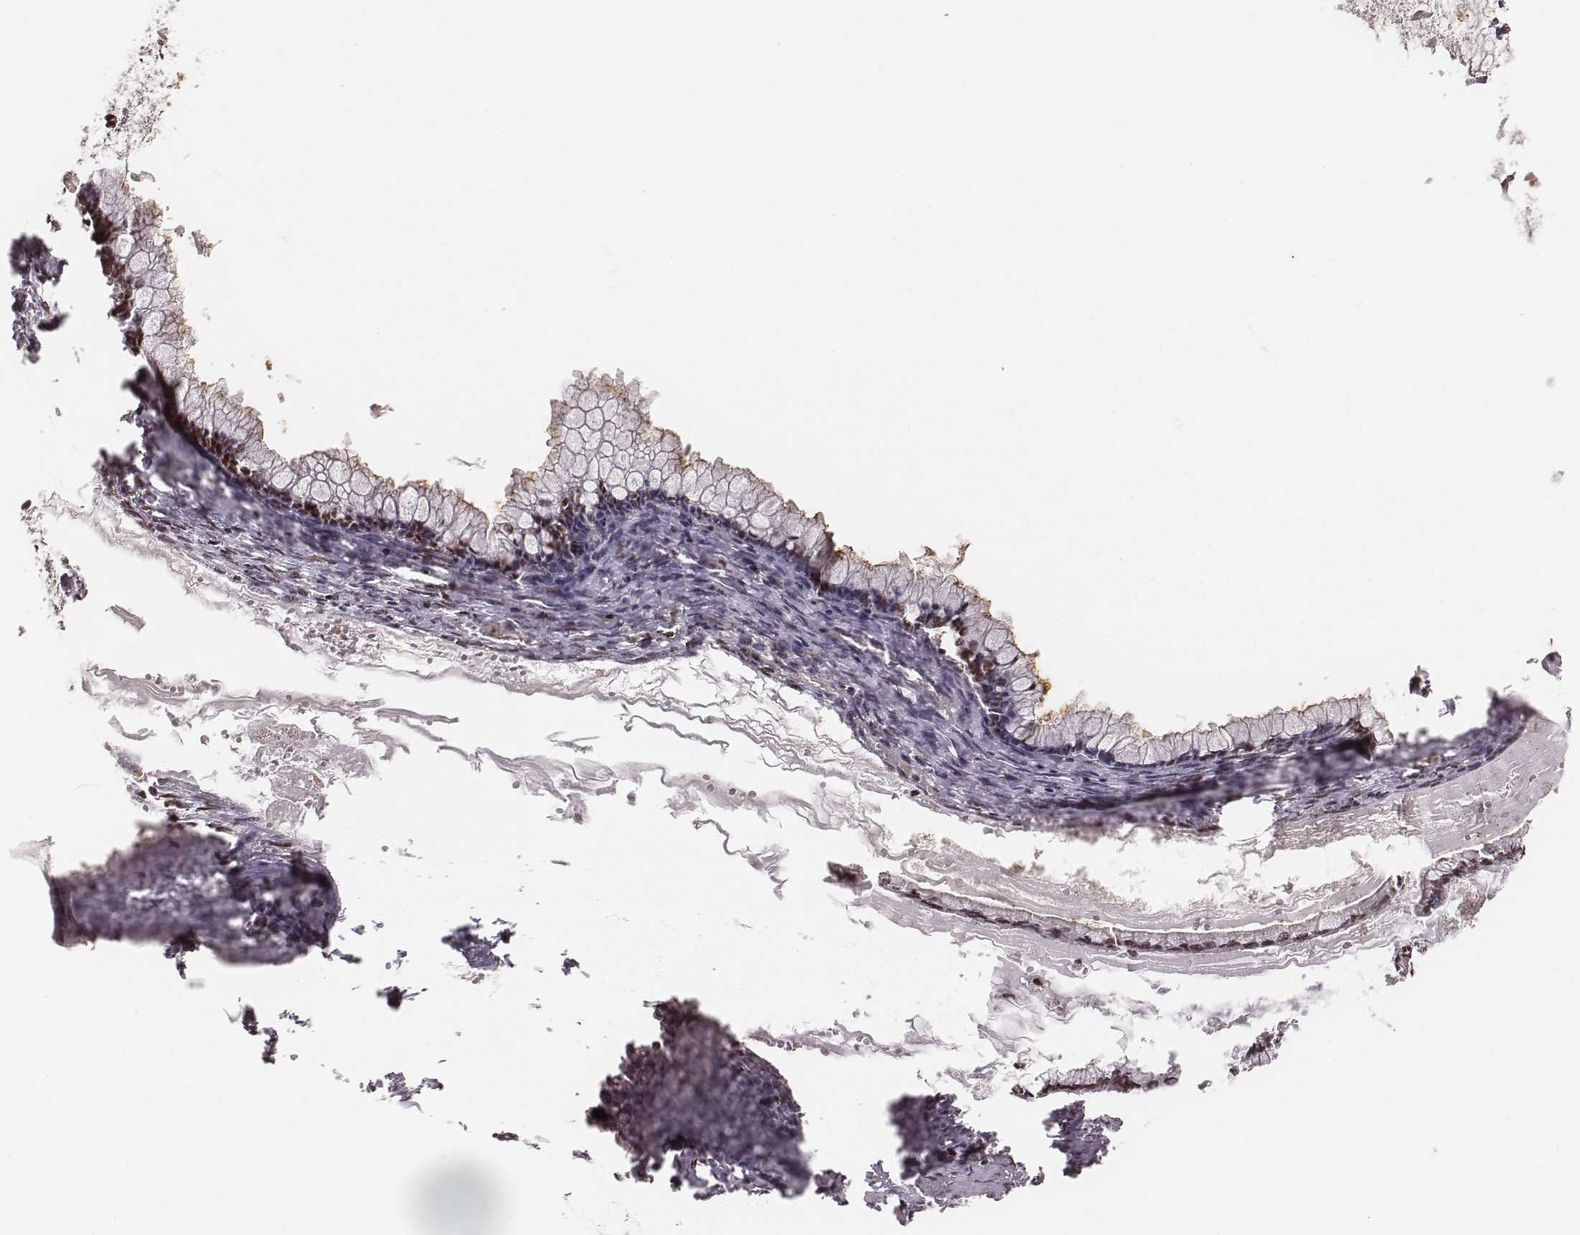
{"staining": {"intensity": "moderate", "quantity": "25%-75%", "location": "nuclear"}, "tissue": "ovarian cancer", "cell_type": "Tumor cells", "image_type": "cancer", "snomed": [{"axis": "morphology", "description": "Cystadenocarcinoma, mucinous, NOS"}, {"axis": "topography", "description": "Ovary"}], "caption": "The immunohistochemical stain highlights moderate nuclear positivity in tumor cells of ovarian mucinous cystadenocarcinoma tissue.", "gene": "VRK3", "patient": {"sex": "female", "age": 67}}